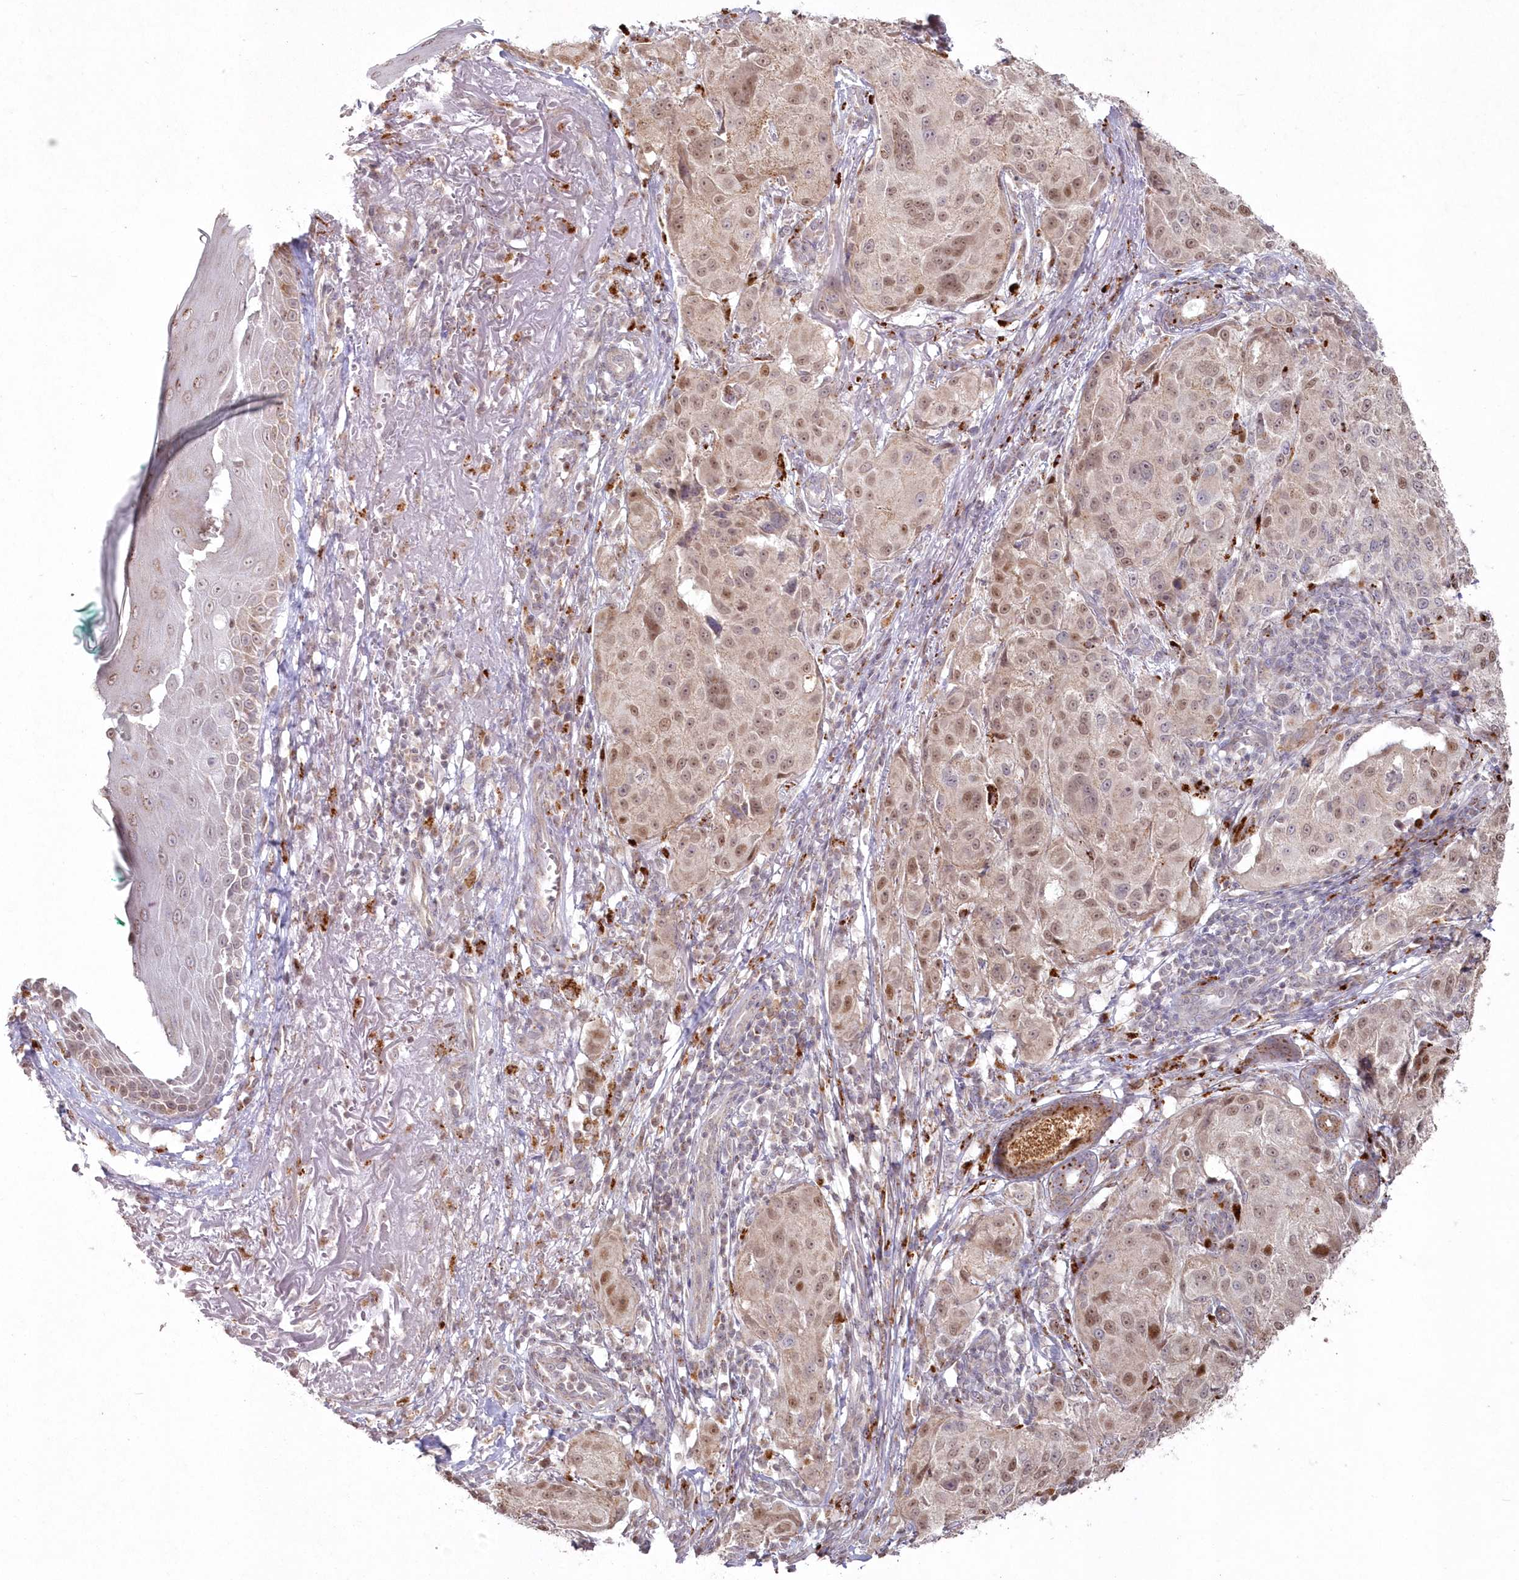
{"staining": {"intensity": "weak", "quantity": ">75%", "location": "cytoplasmic/membranous,nuclear"}, "tissue": "melanoma", "cell_type": "Tumor cells", "image_type": "cancer", "snomed": [{"axis": "morphology", "description": "Necrosis, NOS"}, {"axis": "morphology", "description": "Malignant melanoma, NOS"}, {"axis": "topography", "description": "Skin"}], "caption": "This photomicrograph shows immunohistochemistry staining of human malignant melanoma, with low weak cytoplasmic/membranous and nuclear expression in about >75% of tumor cells.", "gene": "ARSB", "patient": {"sex": "female", "age": 87}}